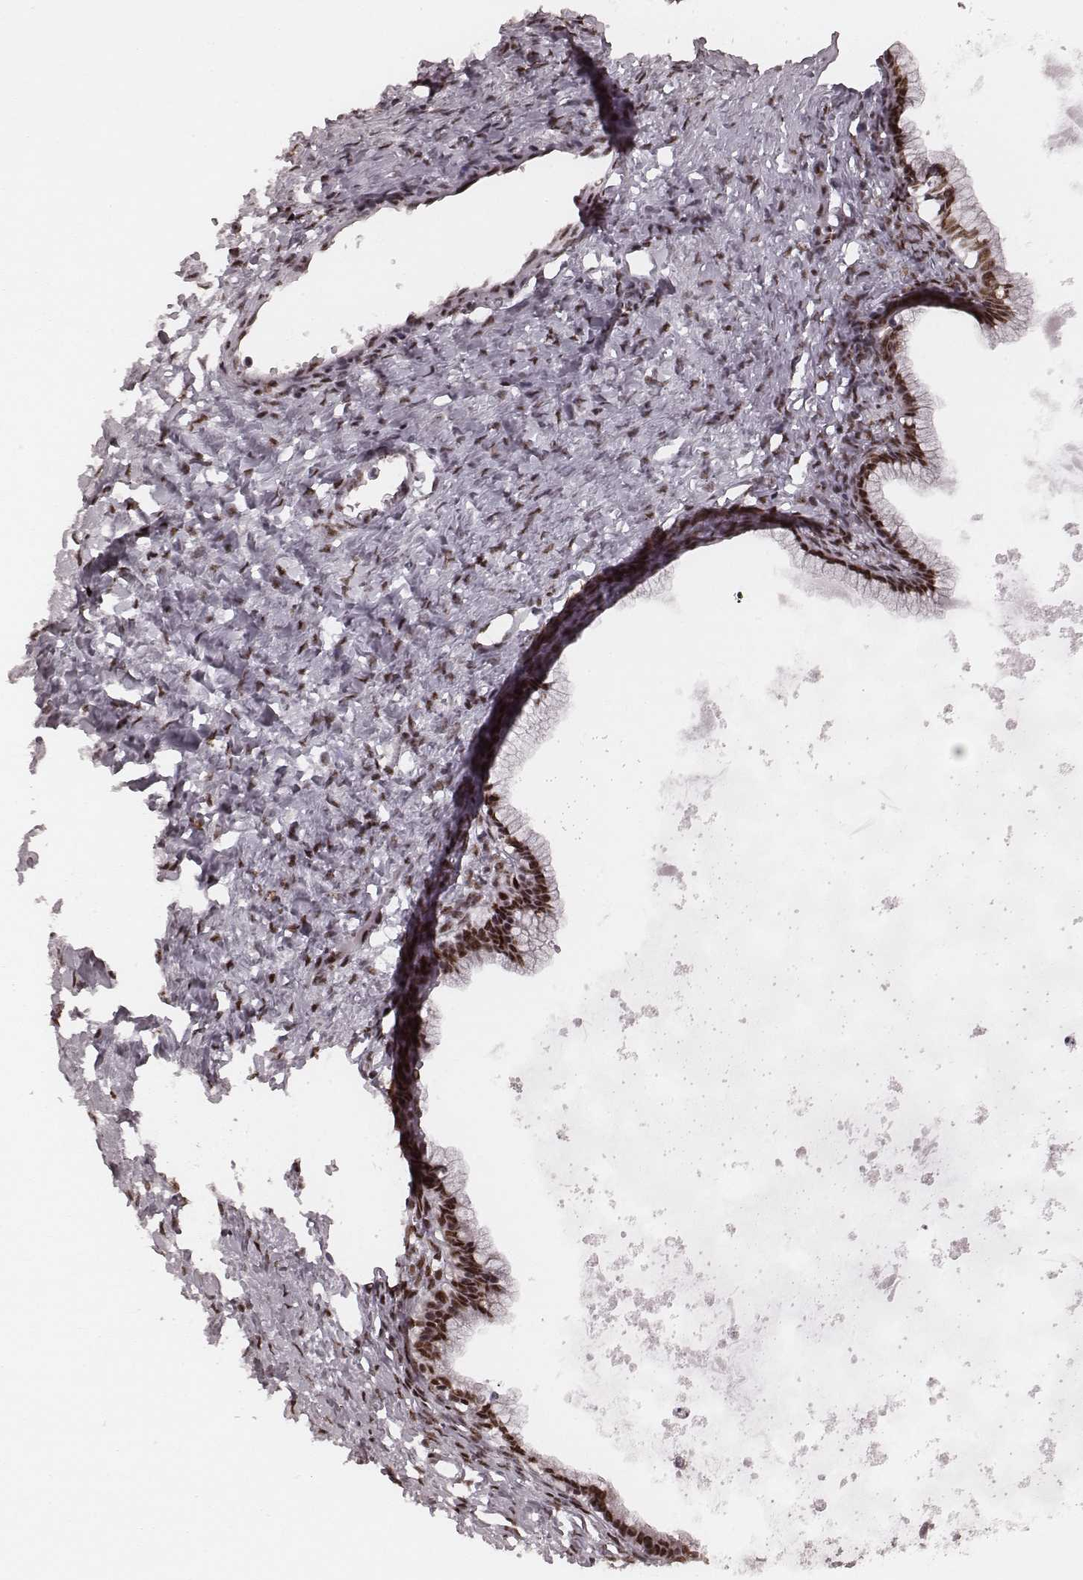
{"staining": {"intensity": "strong", "quantity": ">75%", "location": "nuclear"}, "tissue": "ovarian cancer", "cell_type": "Tumor cells", "image_type": "cancer", "snomed": [{"axis": "morphology", "description": "Cystadenocarcinoma, mucinous, NOS"}, {"axis": "topography", "description": "Ovary"}], "caption": "A micrograph of human ovarian mucinous cystadenocarcinoma stained for a protein reveals strong nuclear brown staining in tumor cells.", "gene": "LUC7L", "patient": {"sex": "female", "age": 41}}